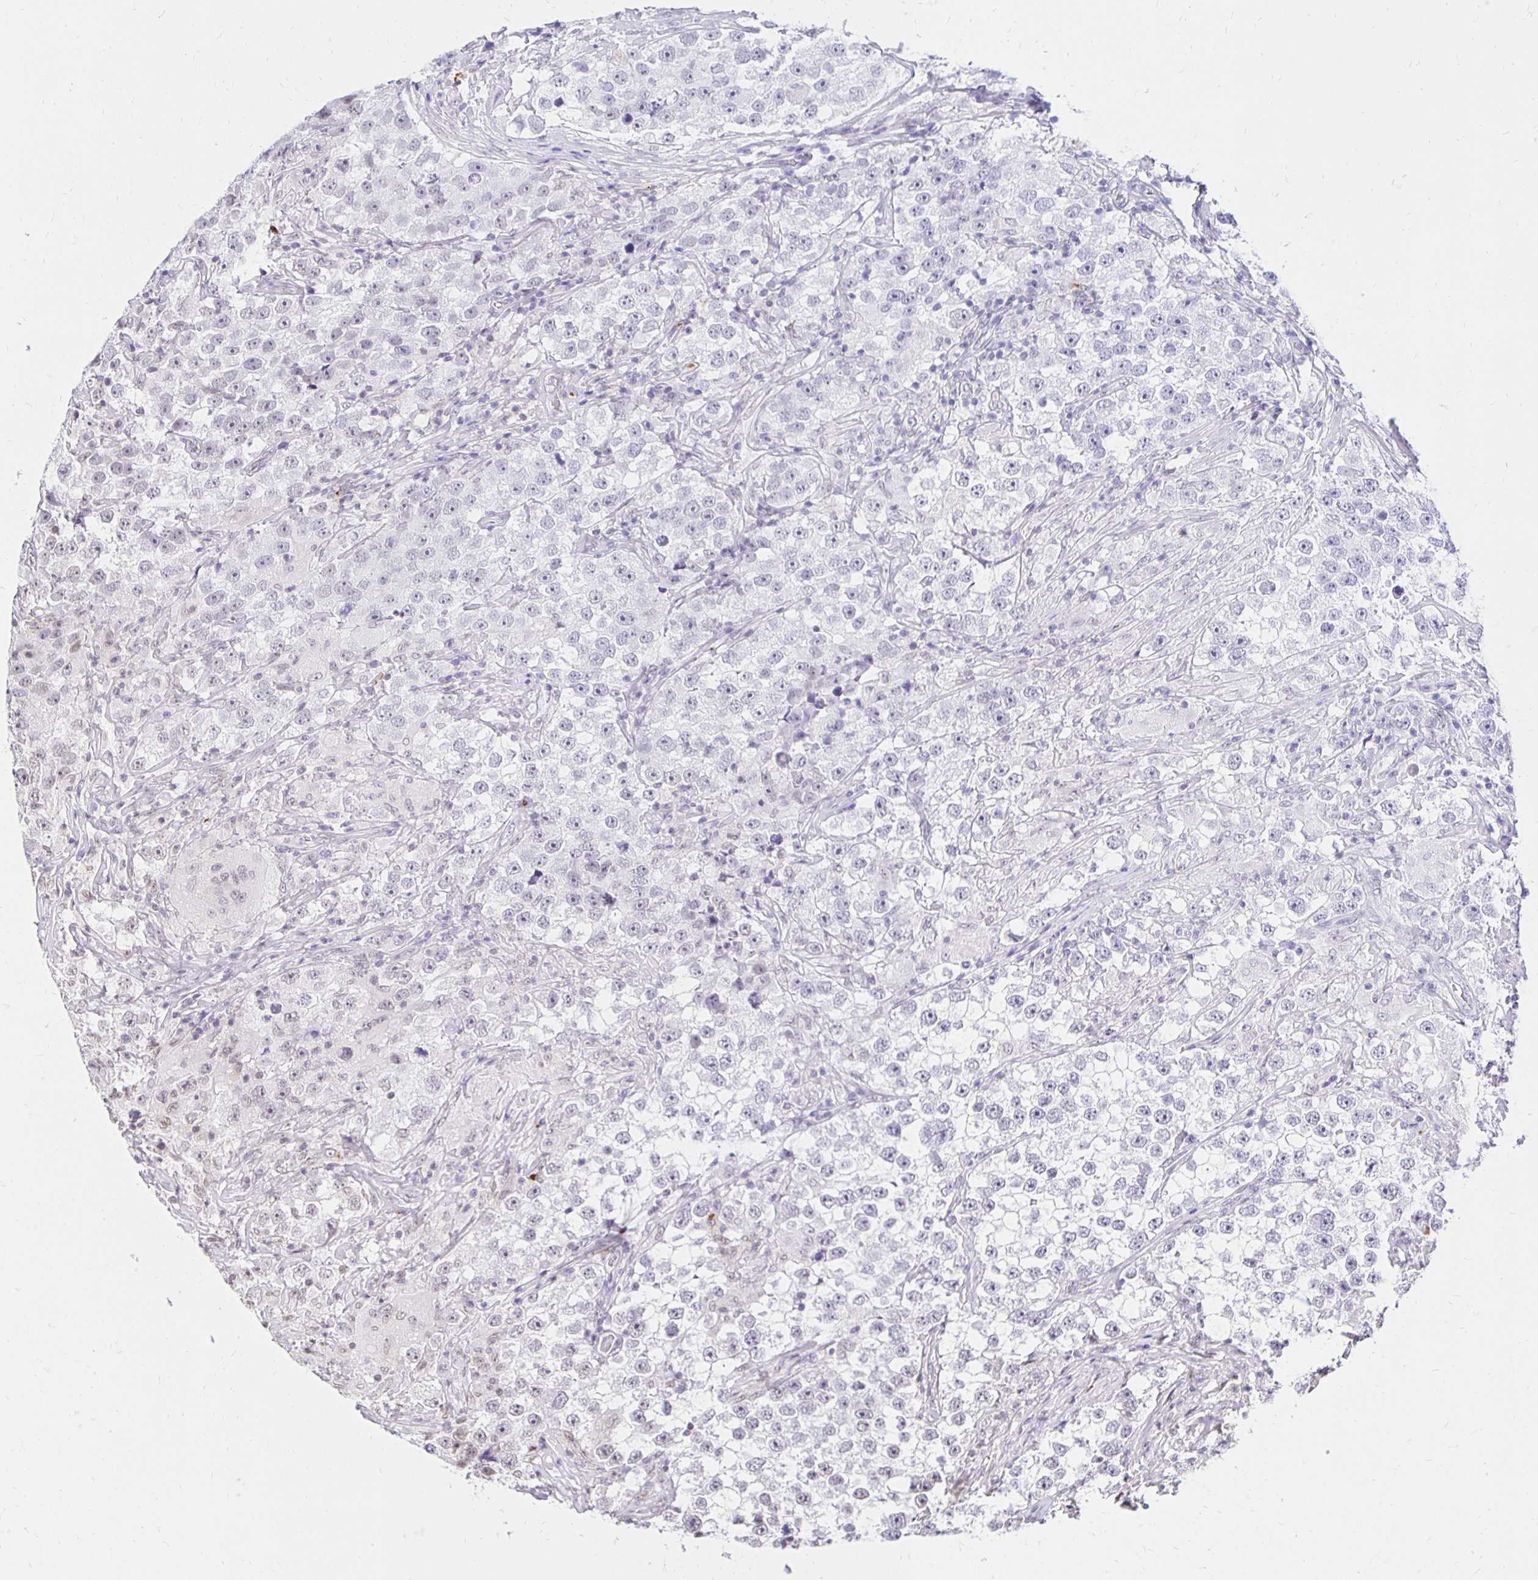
{"staining": {"intensity": "negative", "quantity": "none", "location": "none"}, "tissue": "testis cancer", "cell_type": "Tumor cells", "image_type": "cancer", "snomed": [{"axis": "morphology", "description": "Seminoma, NOS"}, {"axis": "topography", "description": "Testis"}], "caption": "This is an immunohistochemistry (IHC) micrograph of human testis seminoma. There is no expression in tumor cells.", "gene": "ZNF579", "patient": {"sex": "male", "age": 46}}